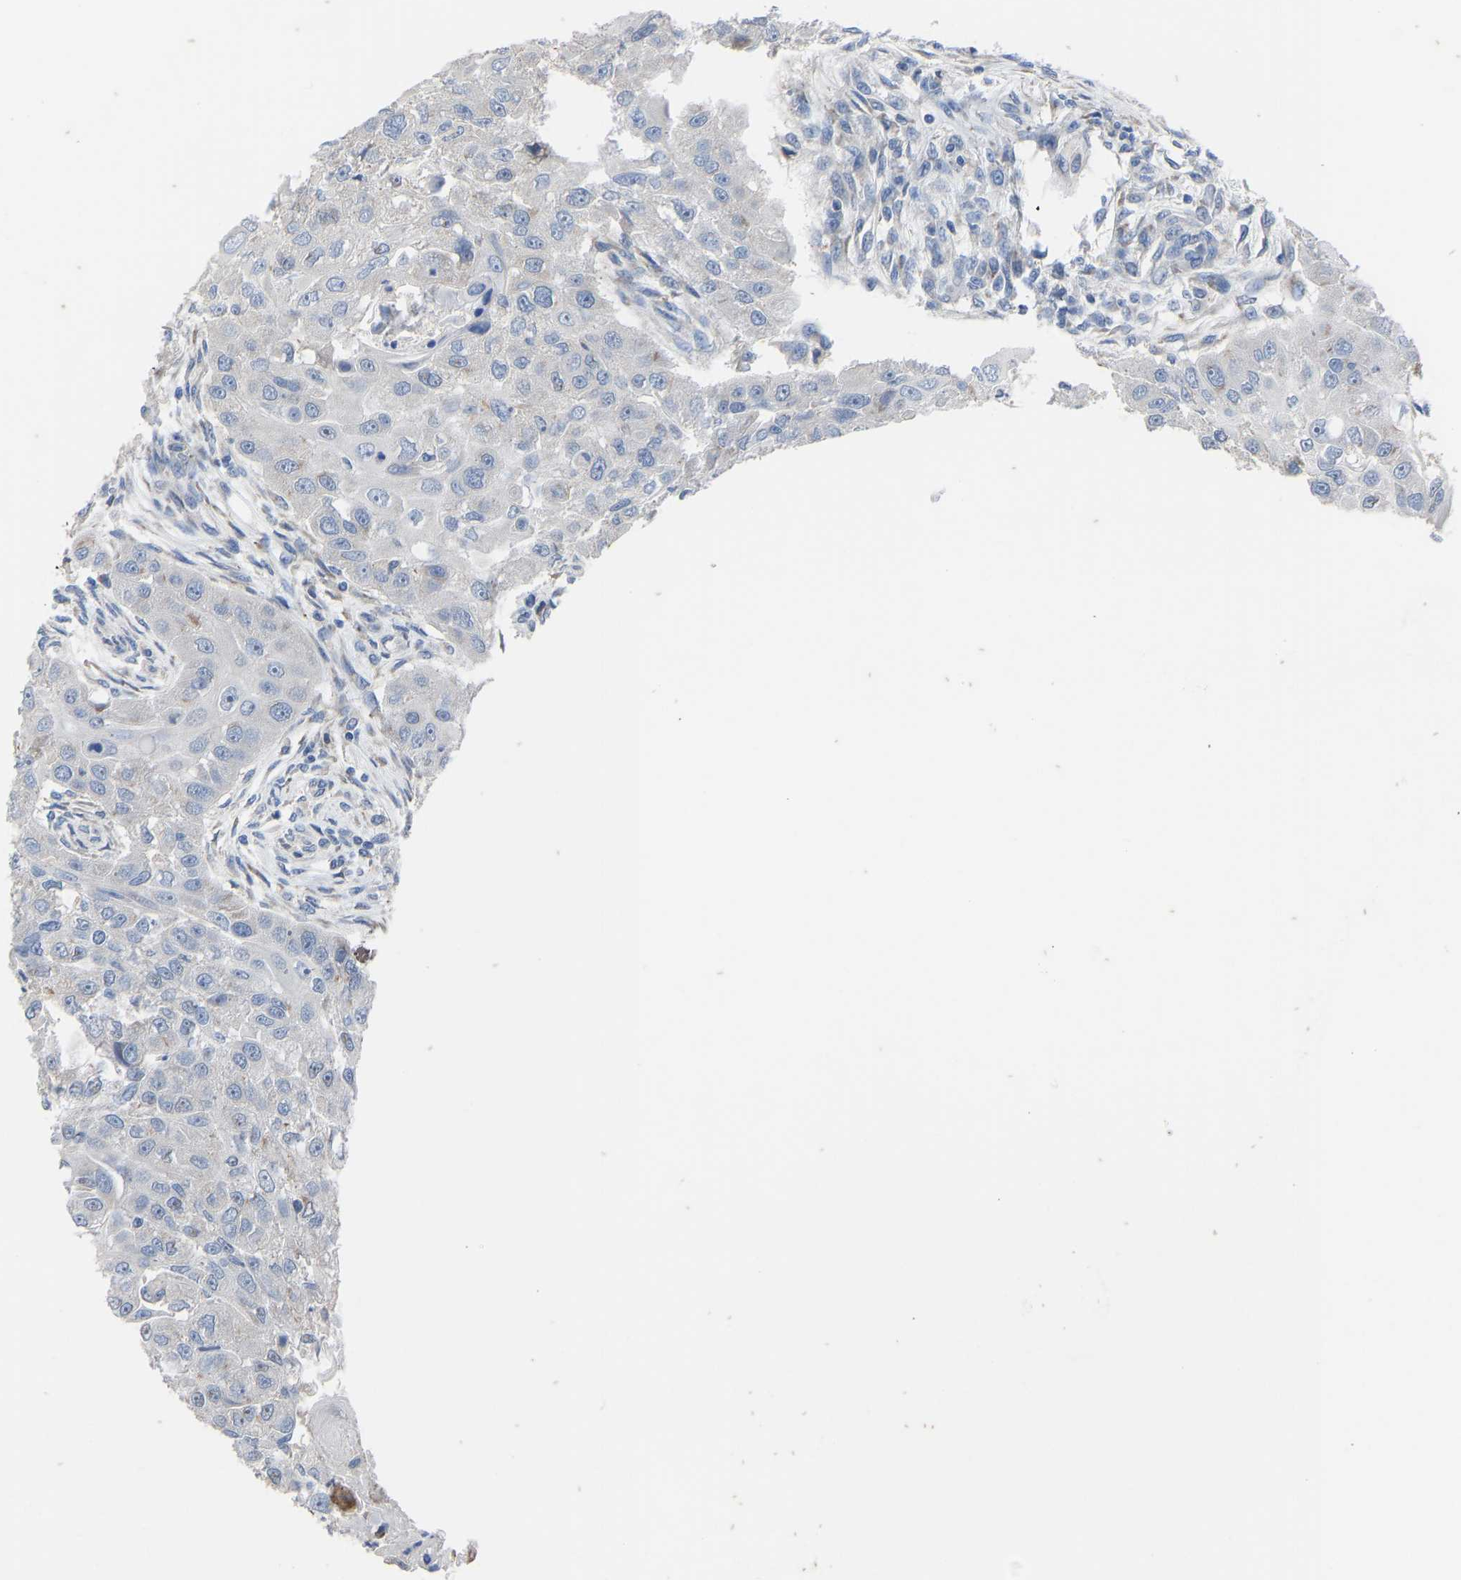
{"staining": {"intensity": "weak", "quantity": "<25%", "location": "cytoplasmic/membranous"}, "tissue": "head and neck cancer", "cell_type": "Tumor cells", "image_type": "cancer", "snomed": [{"axis": "morphology", "description": "Normal tissue, NOS"}, {"axis": "morphology", "description": "Squamous cell carcinoma, NOS"}, {"axis": "topography", "description": "Skeletal muscle"}, {"axis": "topography", "description": "Head-Neck"}], "caption": "Immunohistochemistry (IHC) photomicrograph of neoplastic tissue: human head and neck cancer (squamous cell carcinoma) stained with DAB (3,3'-diaminobenzidine) exhibits no significant protein expression in tumor cells.", "gene": "OLIG2", "patient": {"sex": "male", "age": 51}}